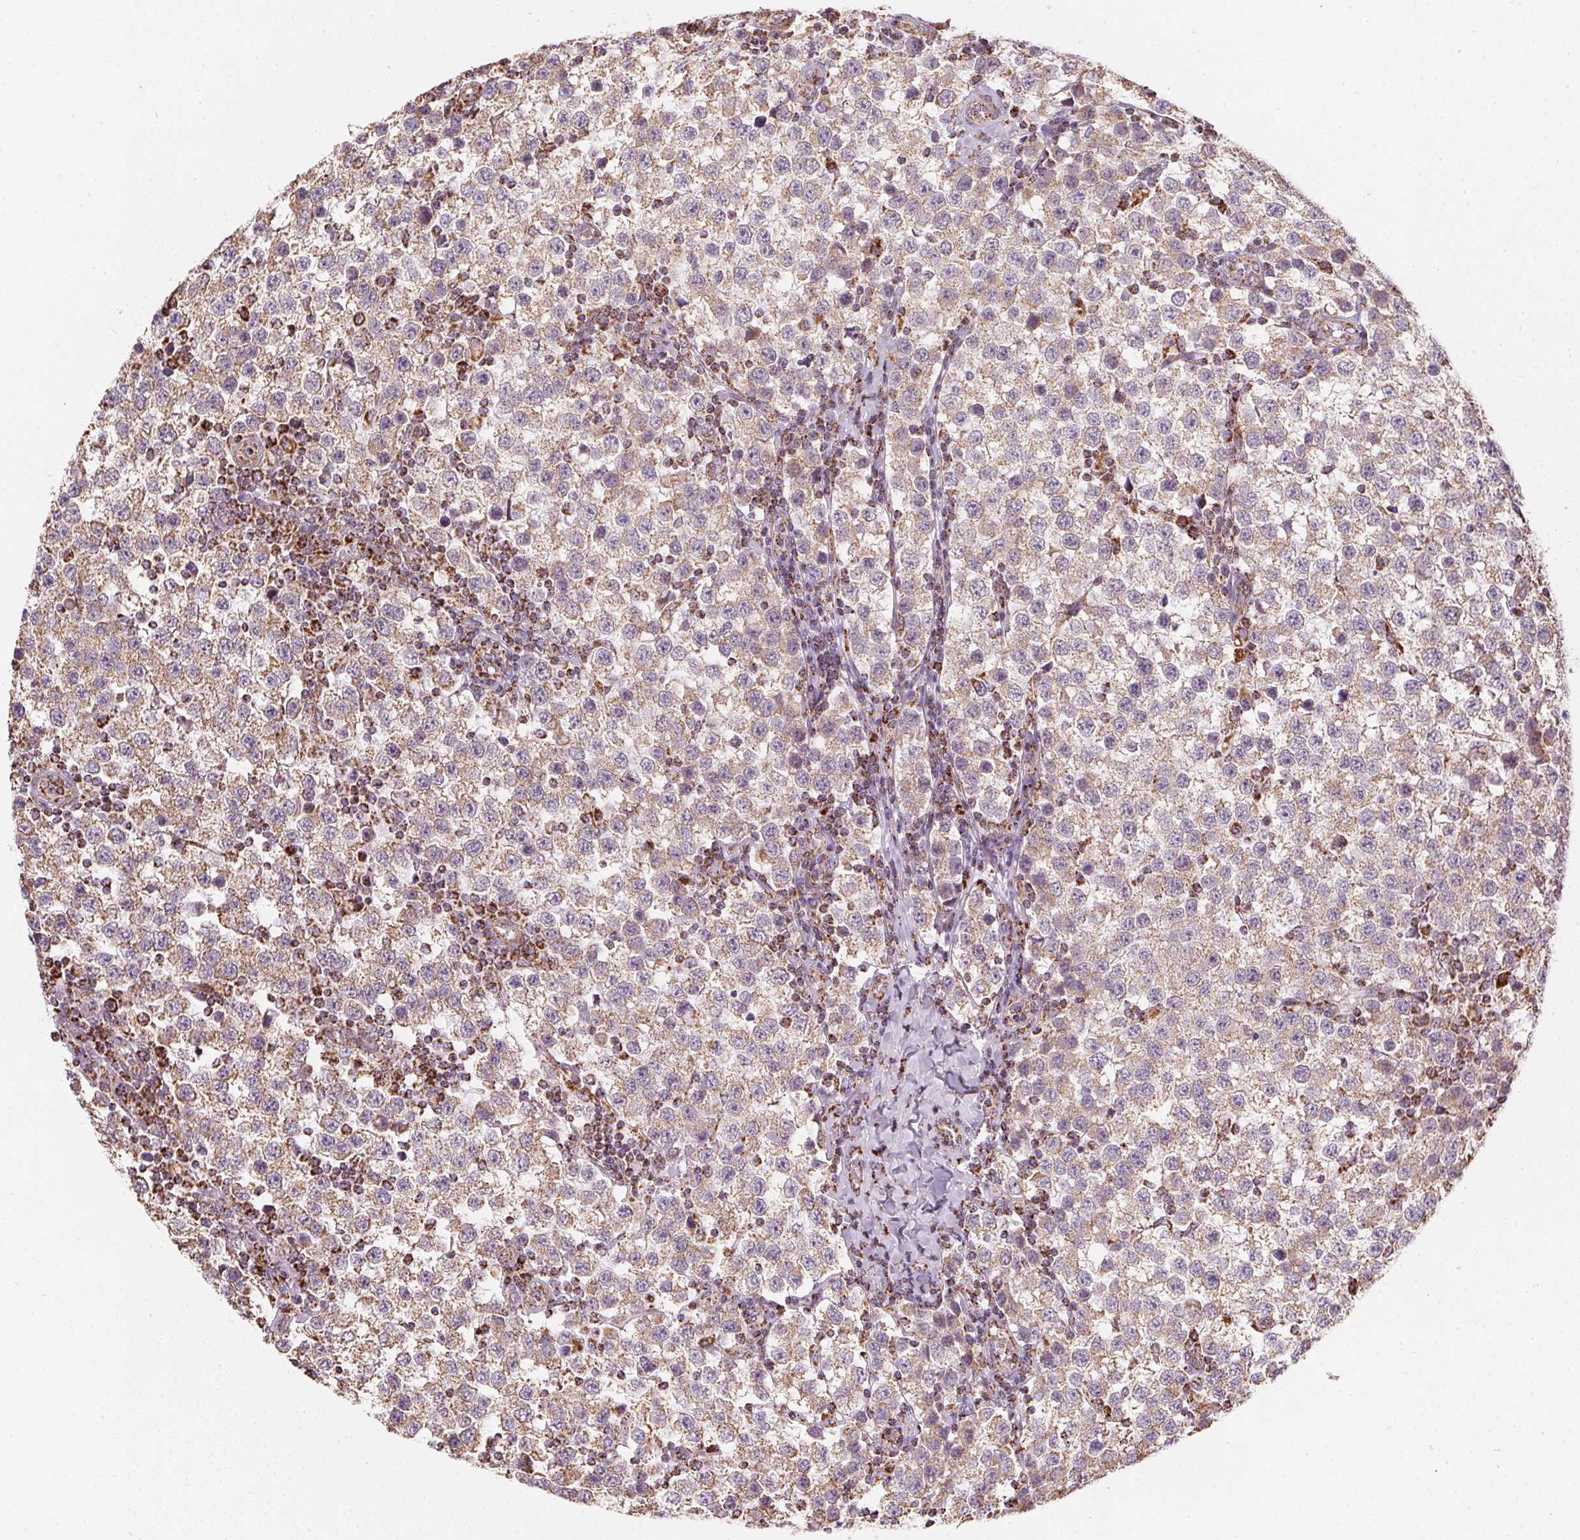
{"staining": {"intensity": "moderate", "quantity": ">75%", "location": "cytoplasmic/membranous"}, "tissue": "testis cancer", "cell_type": "Tumor cells", "image_type": "cancer", "snomed": [{"axis": "morphology", "description": "Seminoma, NOS"}, {"axis": "topography", "description": "Testis"}], "caption": "Immunohistochemistry (IHC) (DAB (3,3'-diaminobenzidine)) staining of human testis cancer demonstrates moderate cytoplasmic/membranous protein positivity in approximately >75% of tumor cells. (DAB (3,3'-diaminobenzidine) = brown stain, brightfield microscopy at high magnification).", "gene": "MAPK11", "patient": {"sex": "male", "age": 34}}